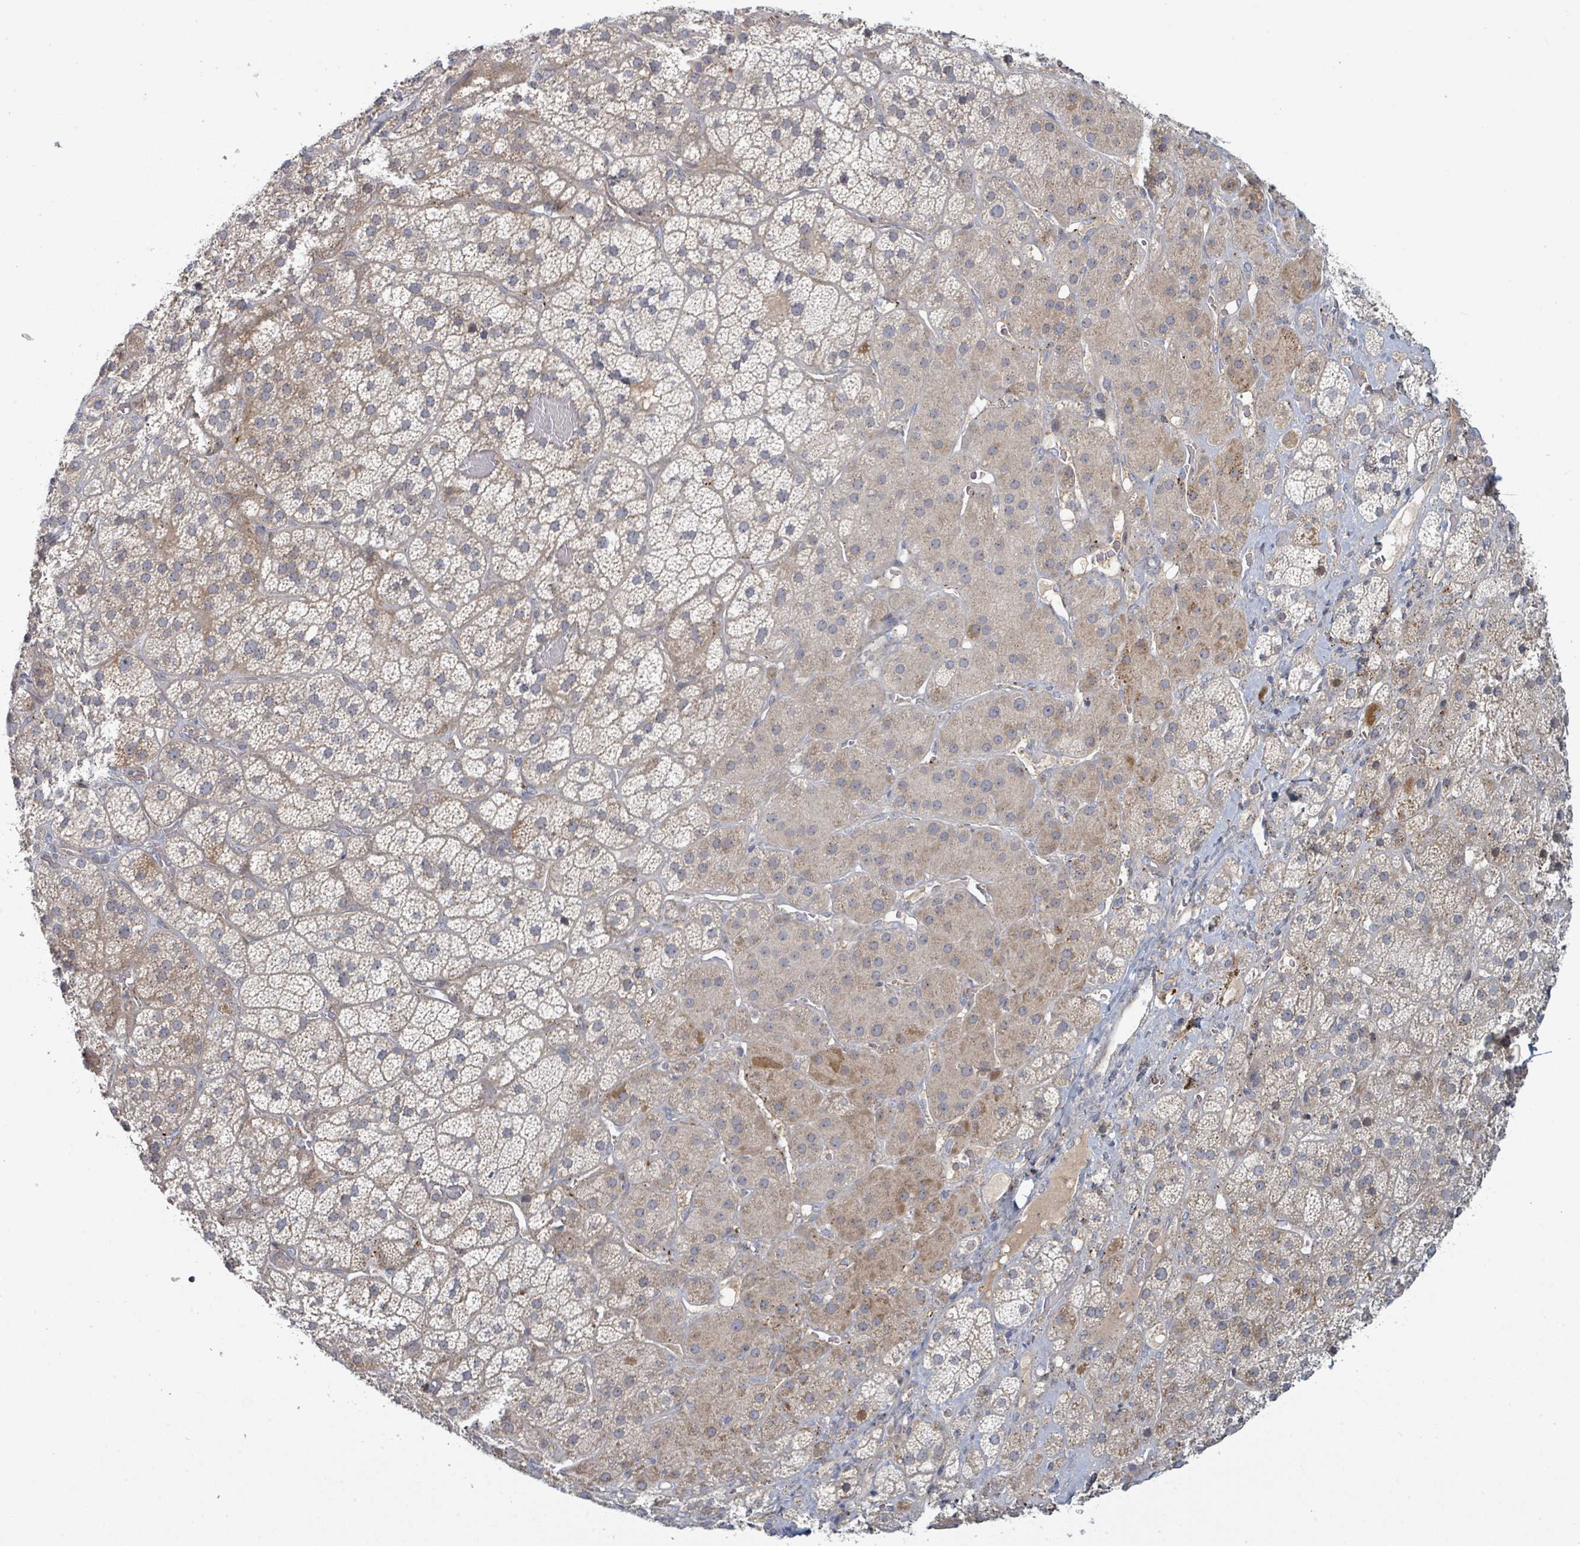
{"staining": {"intensity": "moderate", "quantity": "25%-75%", "location": "cytoplasmic/membranous"}, "tissue": "adrenal gland", "cell_type": "Glandular cells", "image_type": "normal", "snomed": [{"axis": "morphology", "description": "Normal tissue, NOS"}, {"axis": "topography", "description": "Adrenal gland"}], "caption": "High-magnification brightfield microscopy of unremarkable adrenal gland stained with DAB (3,3'-diaminobenzidine) (brown) and counterstained with hematoxylin (blue). glandular cells exhibit moderate cytoplasmic/membranous staining is appreciated in approximately25%-75% of cells.", "gene": "COL5A3", "patient": {"sex": "male", "age": 57}}